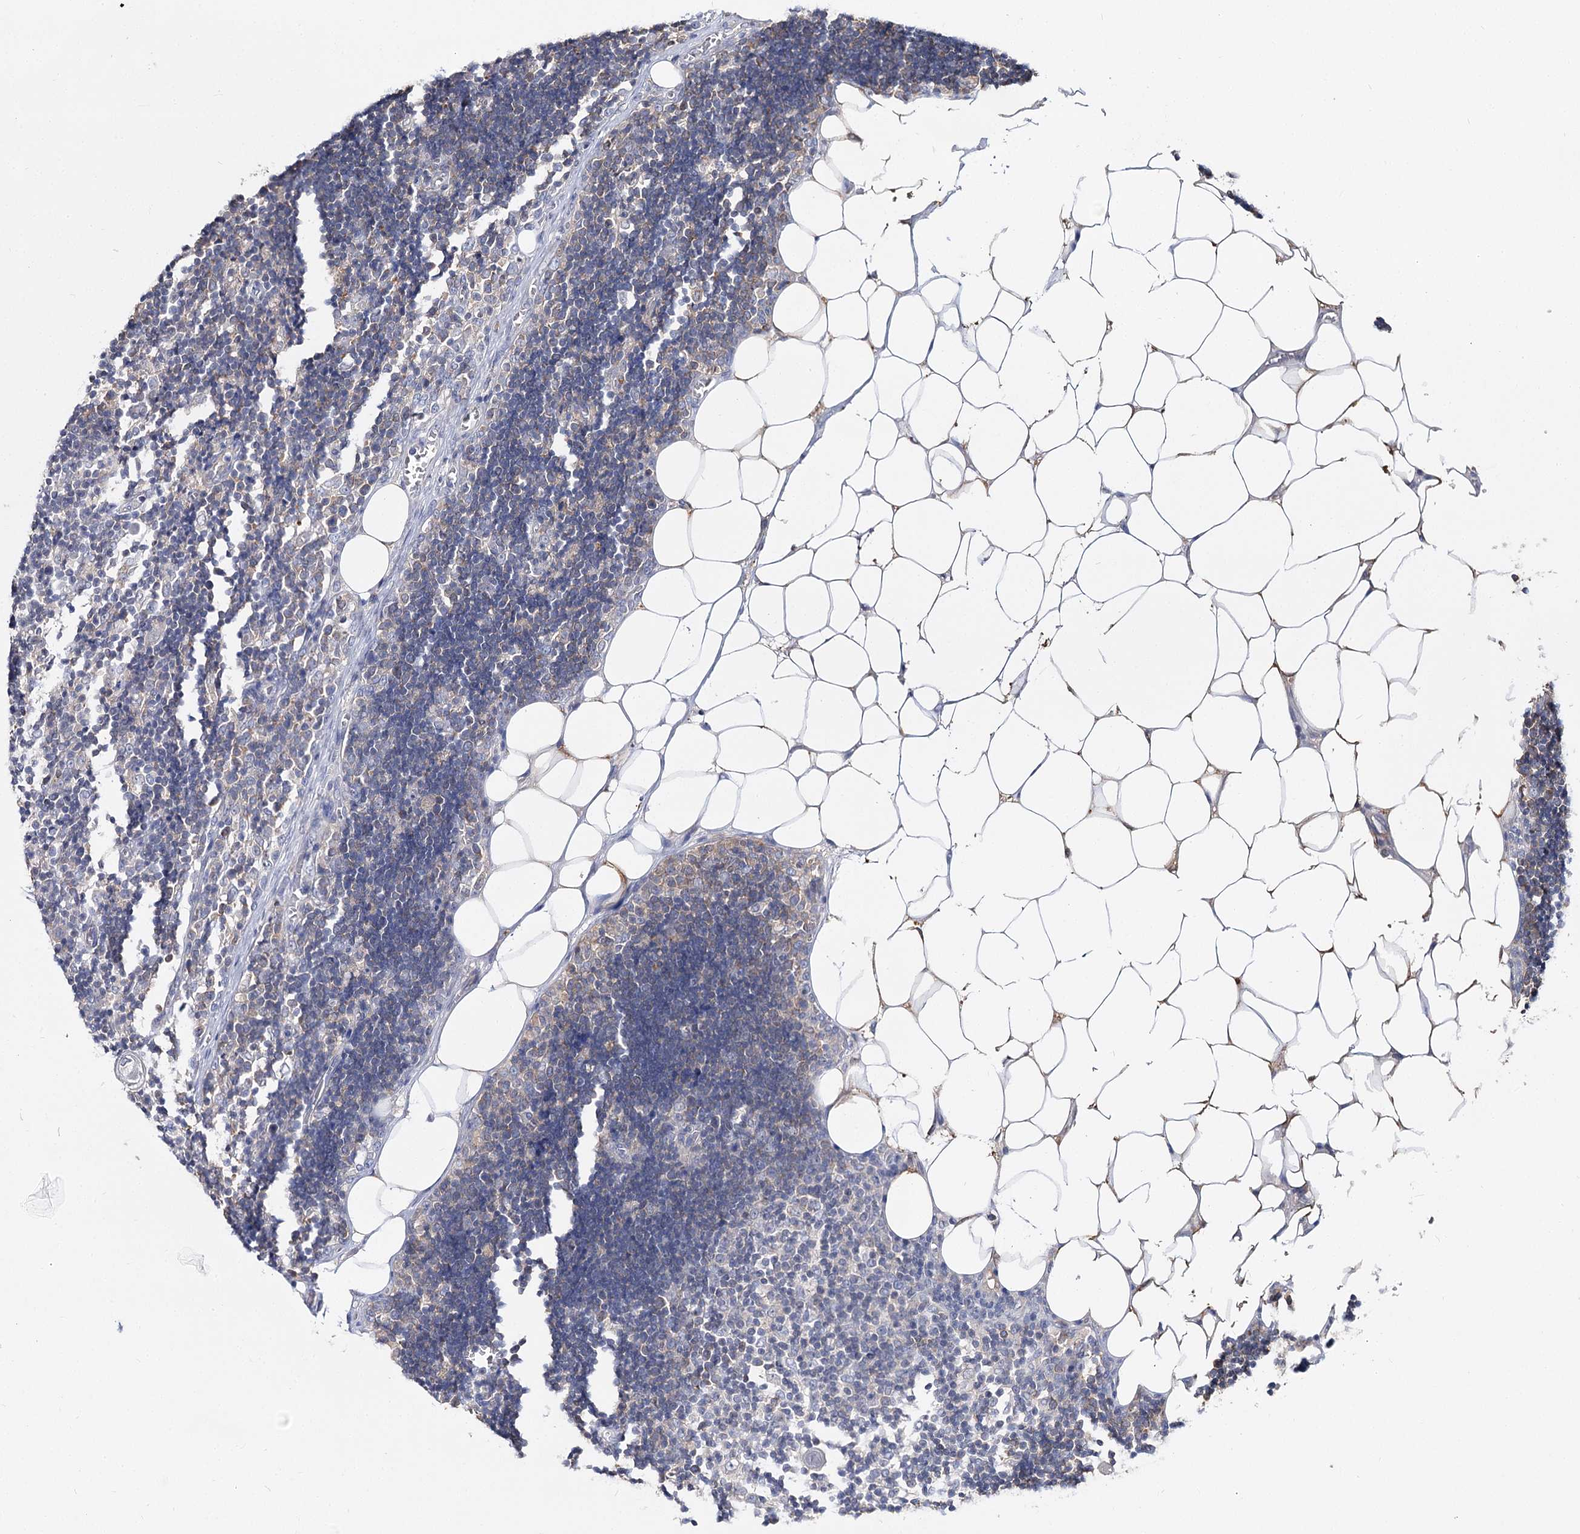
{"staining": {"intensity": "negative", "quantity": "none", "location": "none"}, "tissue": "lymph node", "cell_type": "Germinal center cells", "image_type": "normal", "snomed": [{"axis": "morphology", "description": "Normal tissue, NOS"}, {"axis": "topography", "description": "Lymph node"}], "caption": "Immunohistochemical staining of unremarkable lymph node reveals no significant positivity in germinal center cells.", "gene": "UGP2", "patient": {"sex": "male", "age": 33}}